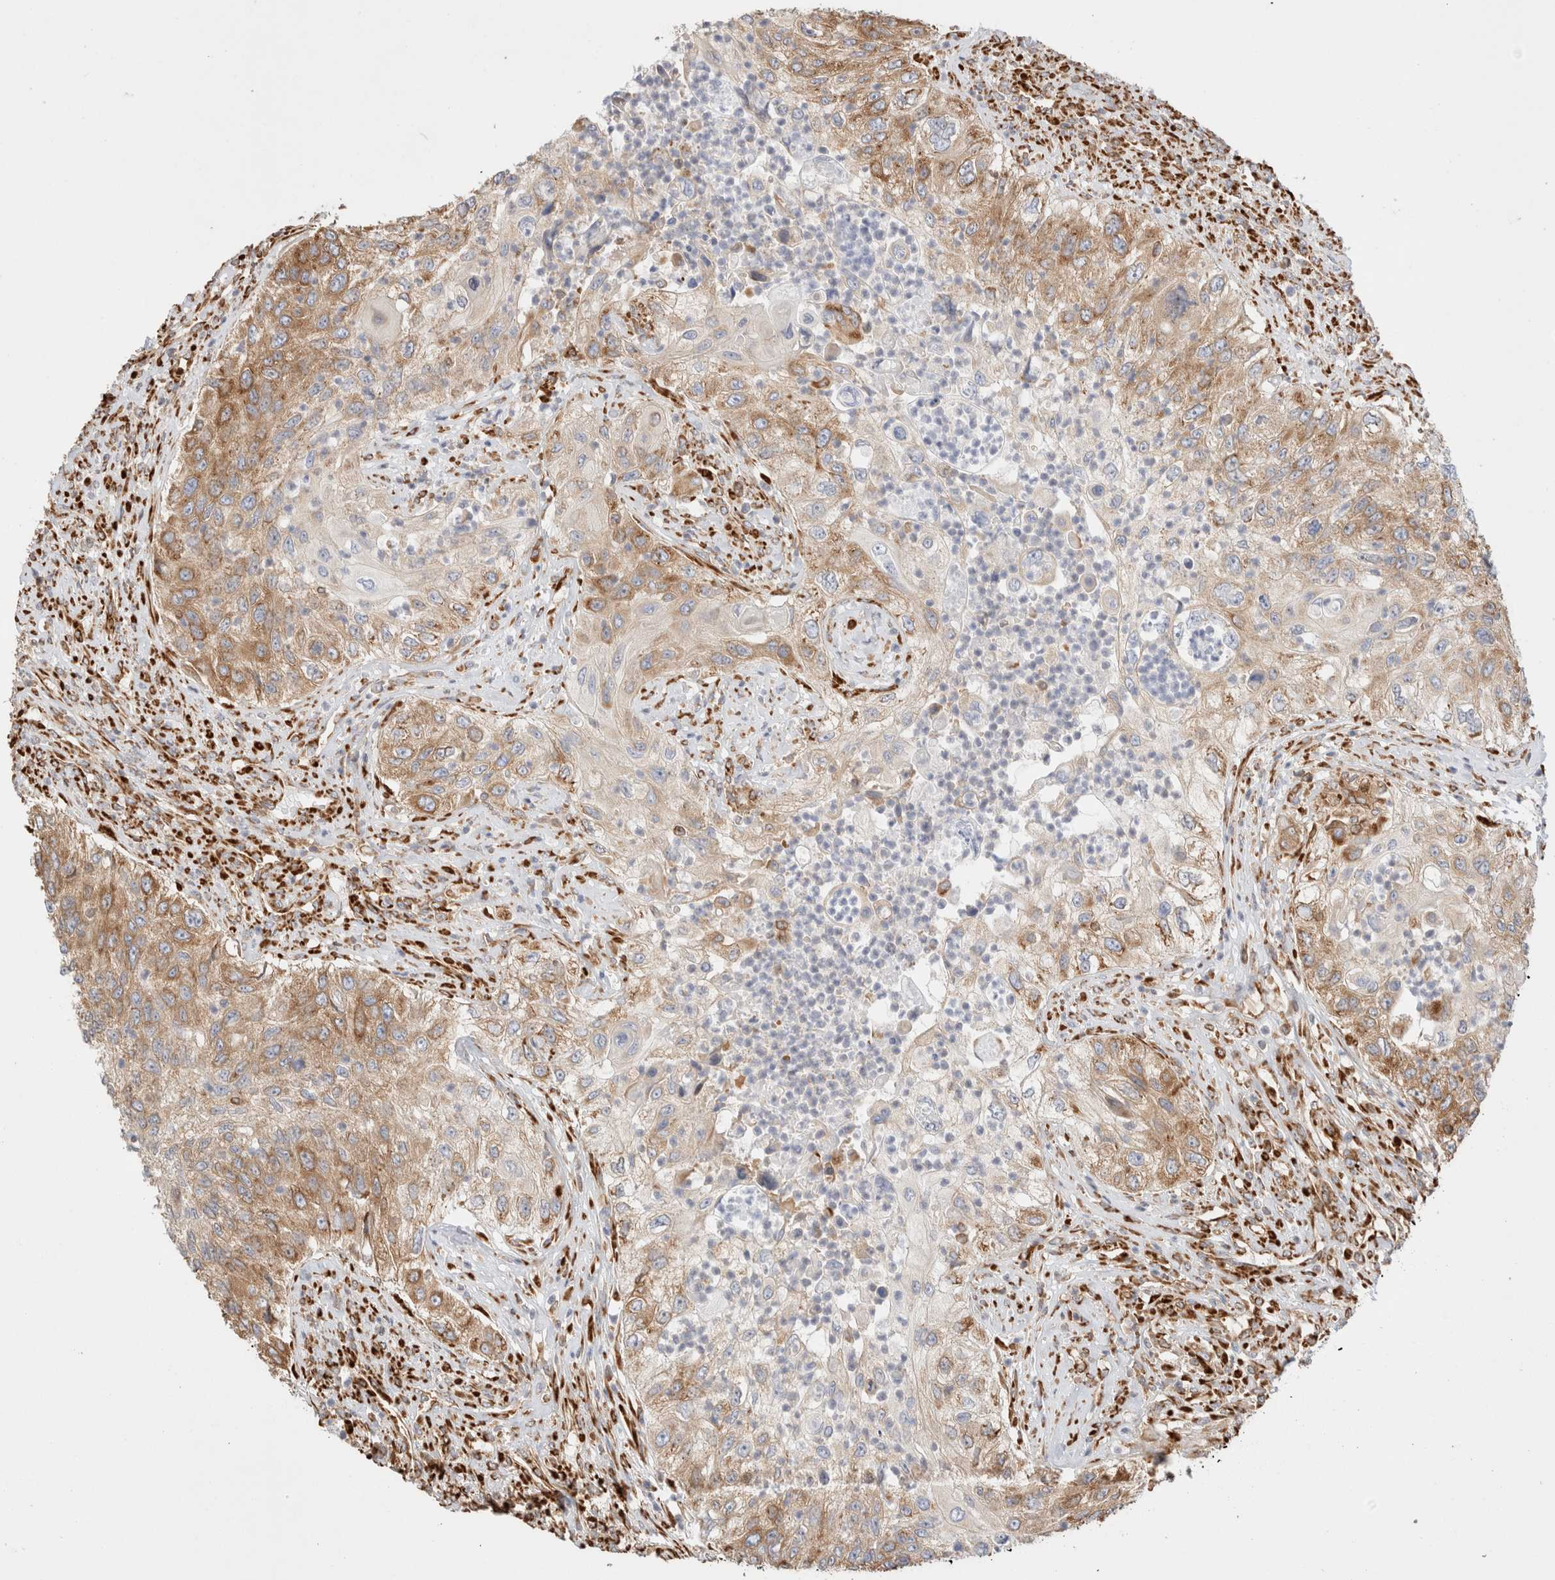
{"staining": {"intensity": "moderate", "quantity": ">75%", "location": "cytoplasmic/membranous"}, "tissue": "urothelial cancer", "cell_type": "Tumor cells", "image_type": "cancer", "snomed": [{"axis": "morphology", "description": "Urothelial carcinoma, High grade"}, {"axis": "topography", "description": "Urinary bladder"}], "caption": "This photomicrograph displays immunohistochemistry (IHC) staining of human urothelial cancer, with medium moderate cytoplasmic/membranous positivity in approximately >75% of tumor cells.", "gene": "ZC2HC1A", "patient": {"sex": "female", "age": 60}}